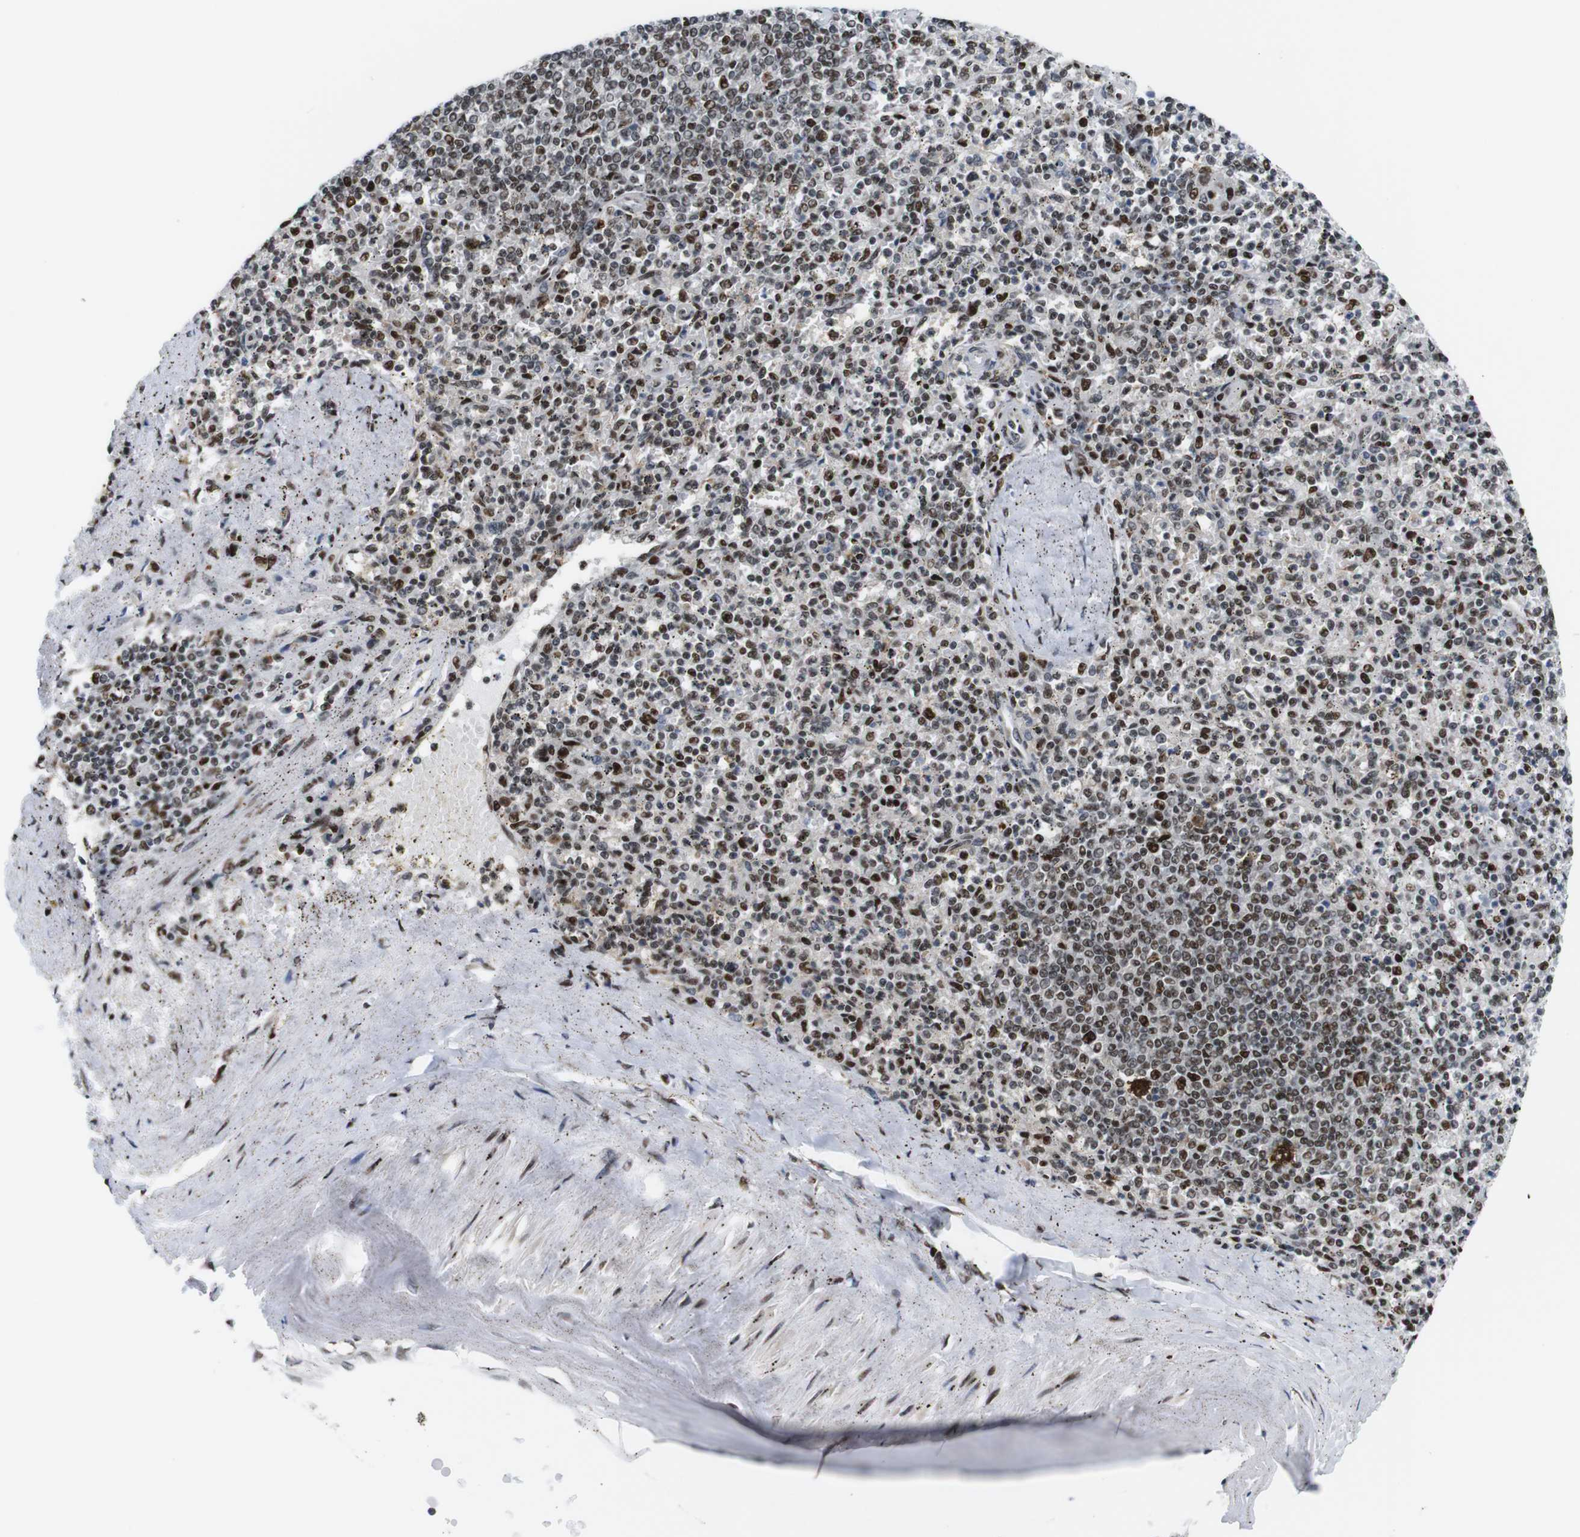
{"staining": {"intensity": "moderate", "quantity": "25%-75%", "location": "nuclear"}, "tissue": "spleen", "cell_type": "Cells in red pulp", "image_type": "normal", "snomed": [{"axis": "morphology", "description": "Normal tissue, NOS"}, {"axis": "topography", "description": "Spleen"}], "caption": "This histopathology image demonstrates immunohistochemistry staining of benign human spleen, with medium moderate nuclear expression in approximately 25%-75% of cells in red pulp.", "gene": "PSME3", "patient": {"sex": "male", "age": 72}}